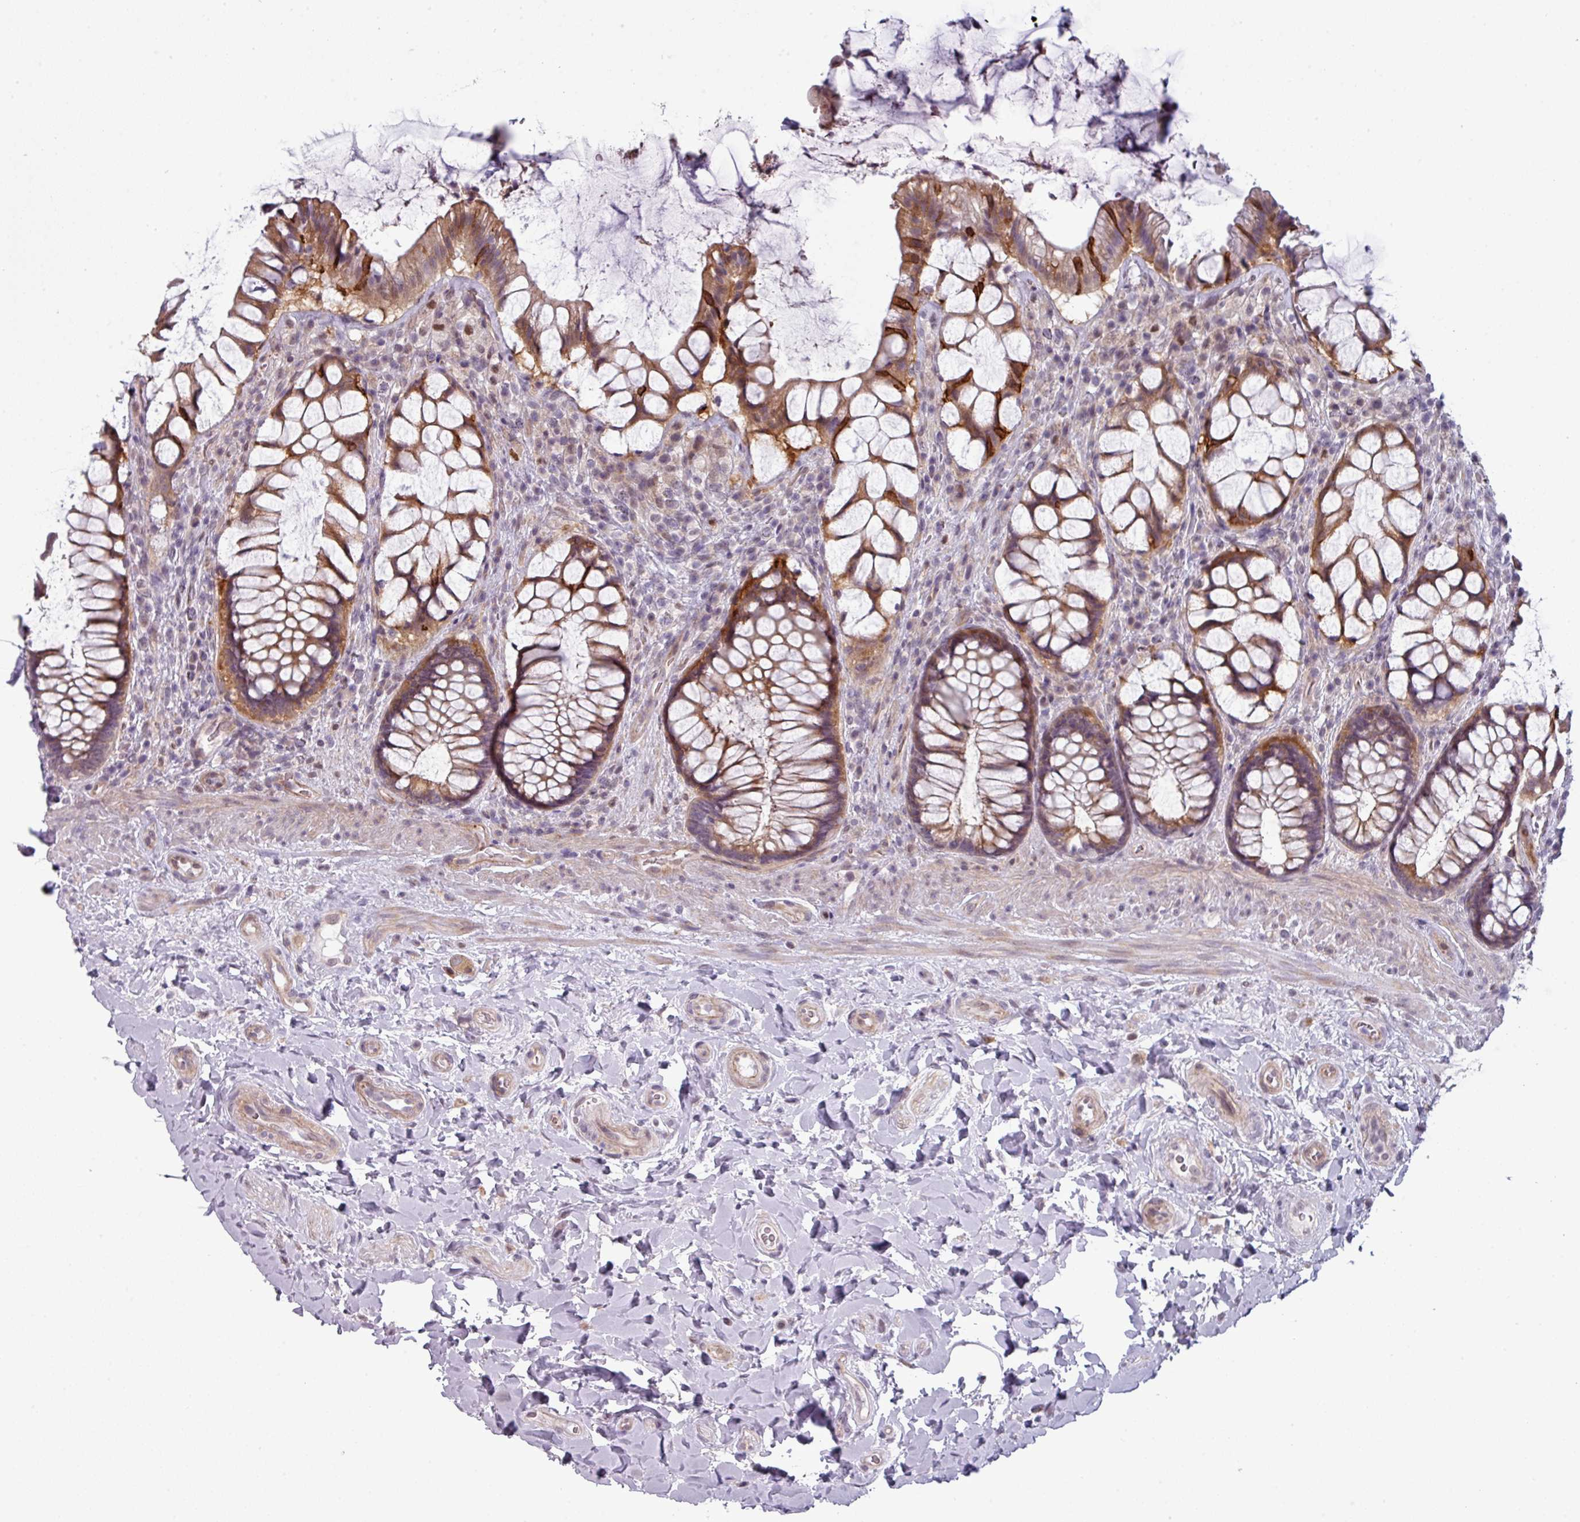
{"staining": {"intensity": "moderate", "quantity": ">75%", "location": "cytoplasmic/membranous"}, "tissue": "rectum", "cell_type": "Glandular cells", "image_type": "normal", "snomed": [{"axis": "morphology", "description": "Normal tissue, NOS"}, {"axis": "topography", "description": "Rectum"}], "caption": "Immunohistochemistry (IHC) staining of benign rectum, which shows medium levels of moderate cytoplasmic/membranous positivity in approximately >75% of glandular cells indicating moderate cytoplasmic/membranous protein staining. The staining was performed using DAB (brown) for protein detection and nuclei were counterstained in hematoxylin (blue).", "gene": "PRAMEF12", "patient": {"sex": "female", "age": 58}}